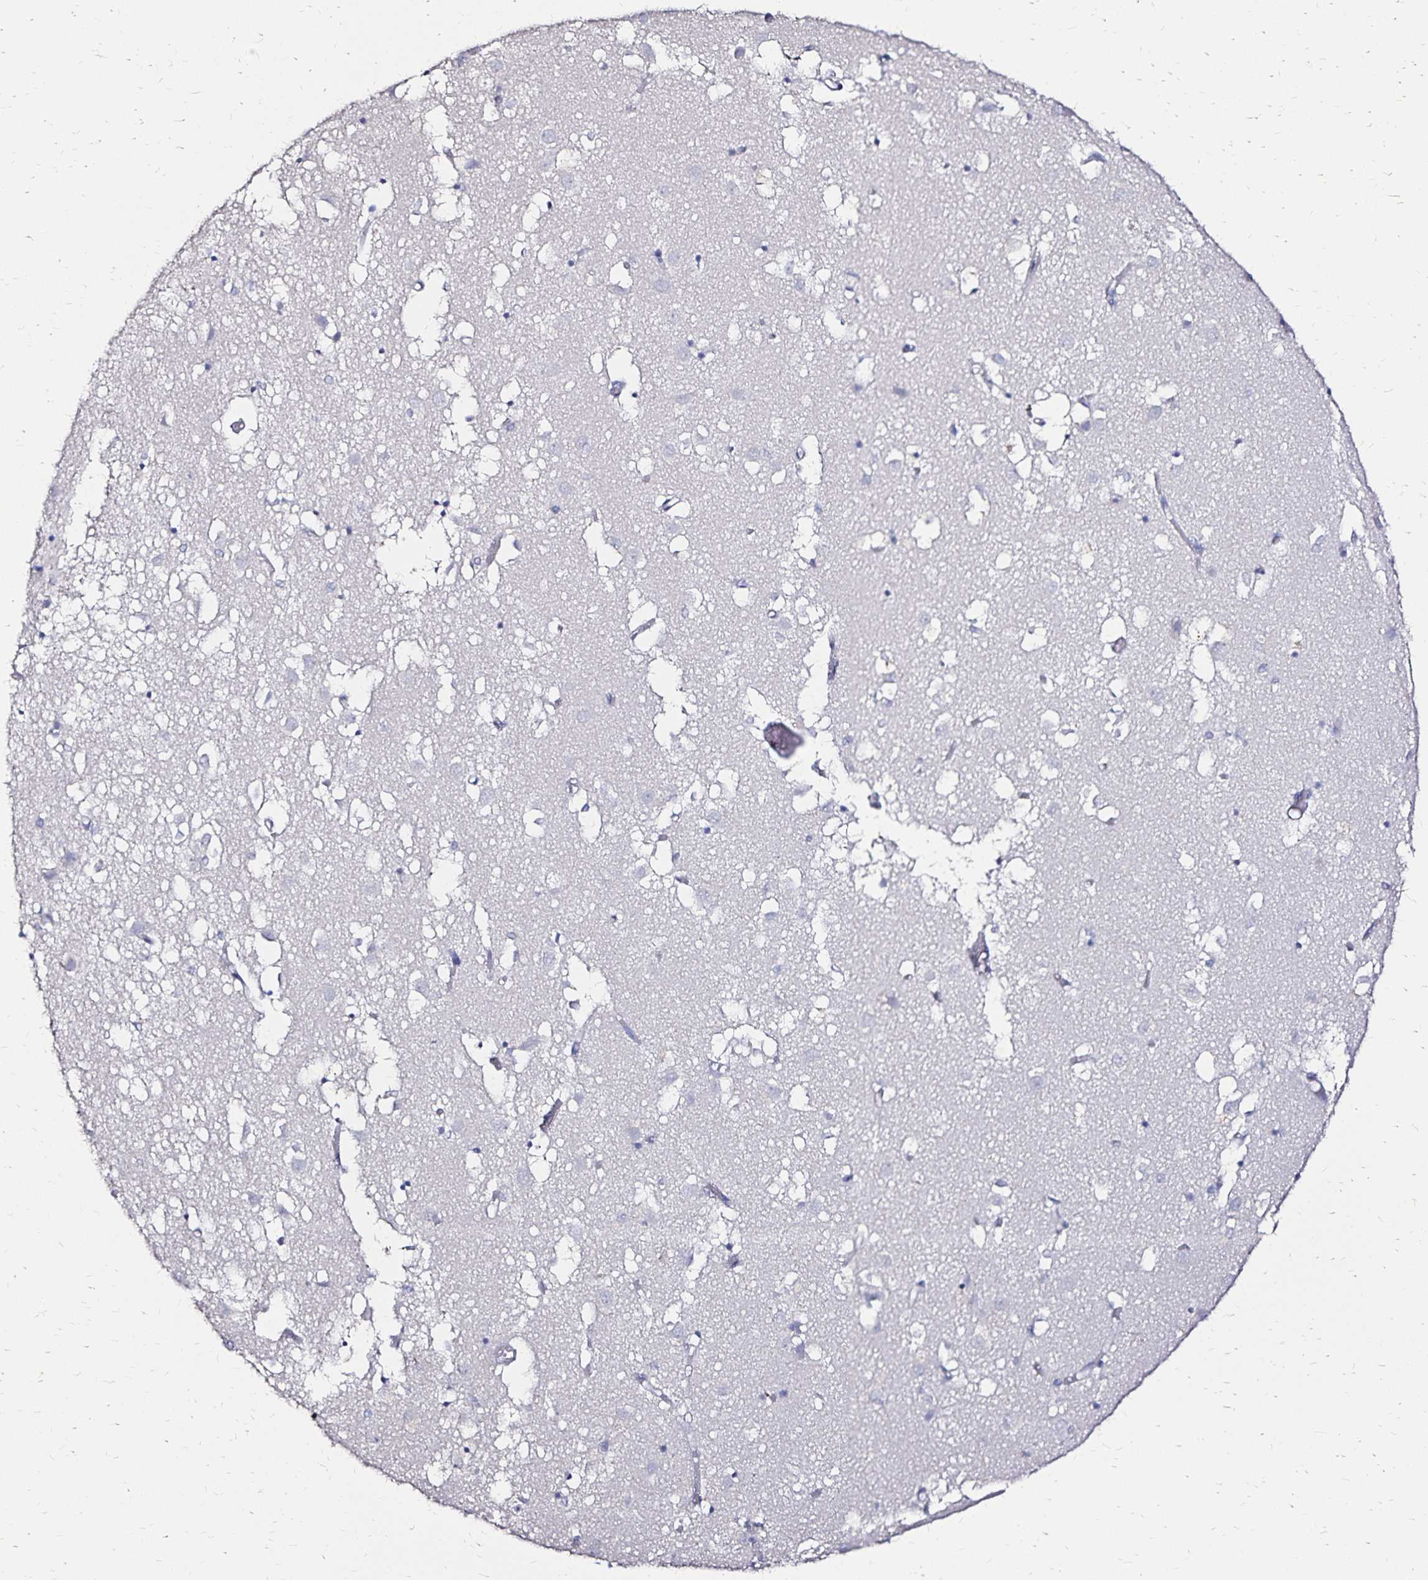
{"staining": {"intensity": "negative", "quantity": "none", "location": "none"}, "tissue": "caudate", "cell_type": "Glial cells", "image_type": "normal", "snomed": [{"axis": "morphology", "description": "Normal tissue, NOS"}, {"axis": "topography", "description": "Lateral ventricle wall"}], "caption": "DAB (3,3'-diaminobenzidine) immunohistochemical staining of unremarkable caudate demonstrates no significant positivity in glial cells. The staining is performed using DAB (3,3'-diaminobenzidine) brown chromogen with nuclei counter-stained in using hematoxylin.", "gene": "SLC5A1", "patient": {"sex": "male", "age": 70}}